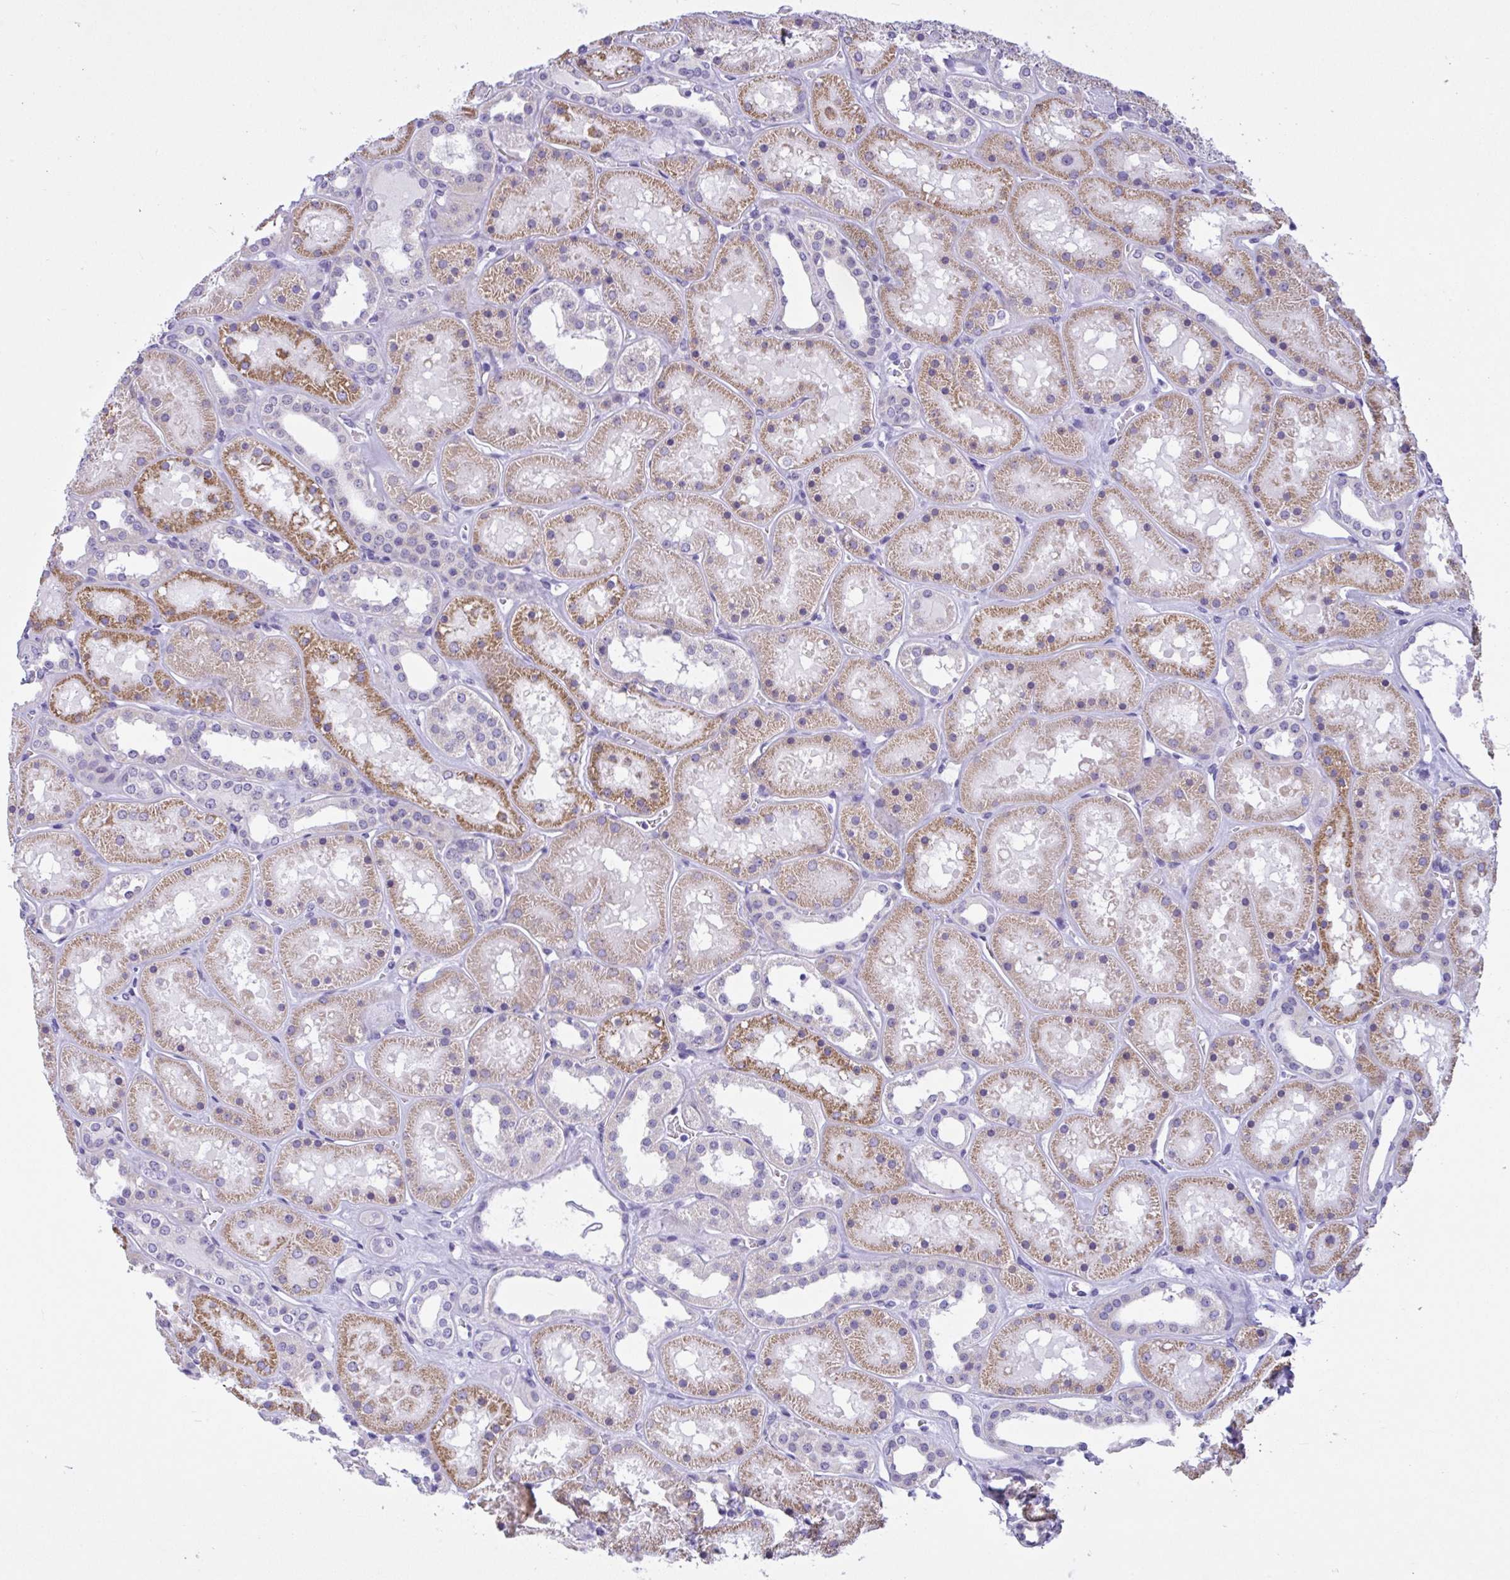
{"staining": {"intensity": "negative", "quantity": "none", "location": "none"}, "tissue": "kidney", "cell_type": "Cells in glomeruli", "image_type": "normal", "snomed": [{"axis": "morphology", "description": "Normal tissue, NOS"}, {"axis": "topography", "description": "Kidney"}], "caption": "IHC of unremarkable kidney displays no positivity in cells in glomeruli. Brightfield microscopy of immunohistochemistry stained with DAB (3,3'-diaminobenzidine) (brown) and hematoxylin (blue), captured at high magnification.", "gene": "YBX2", "patient": {"sex": "female", "age": 41}}